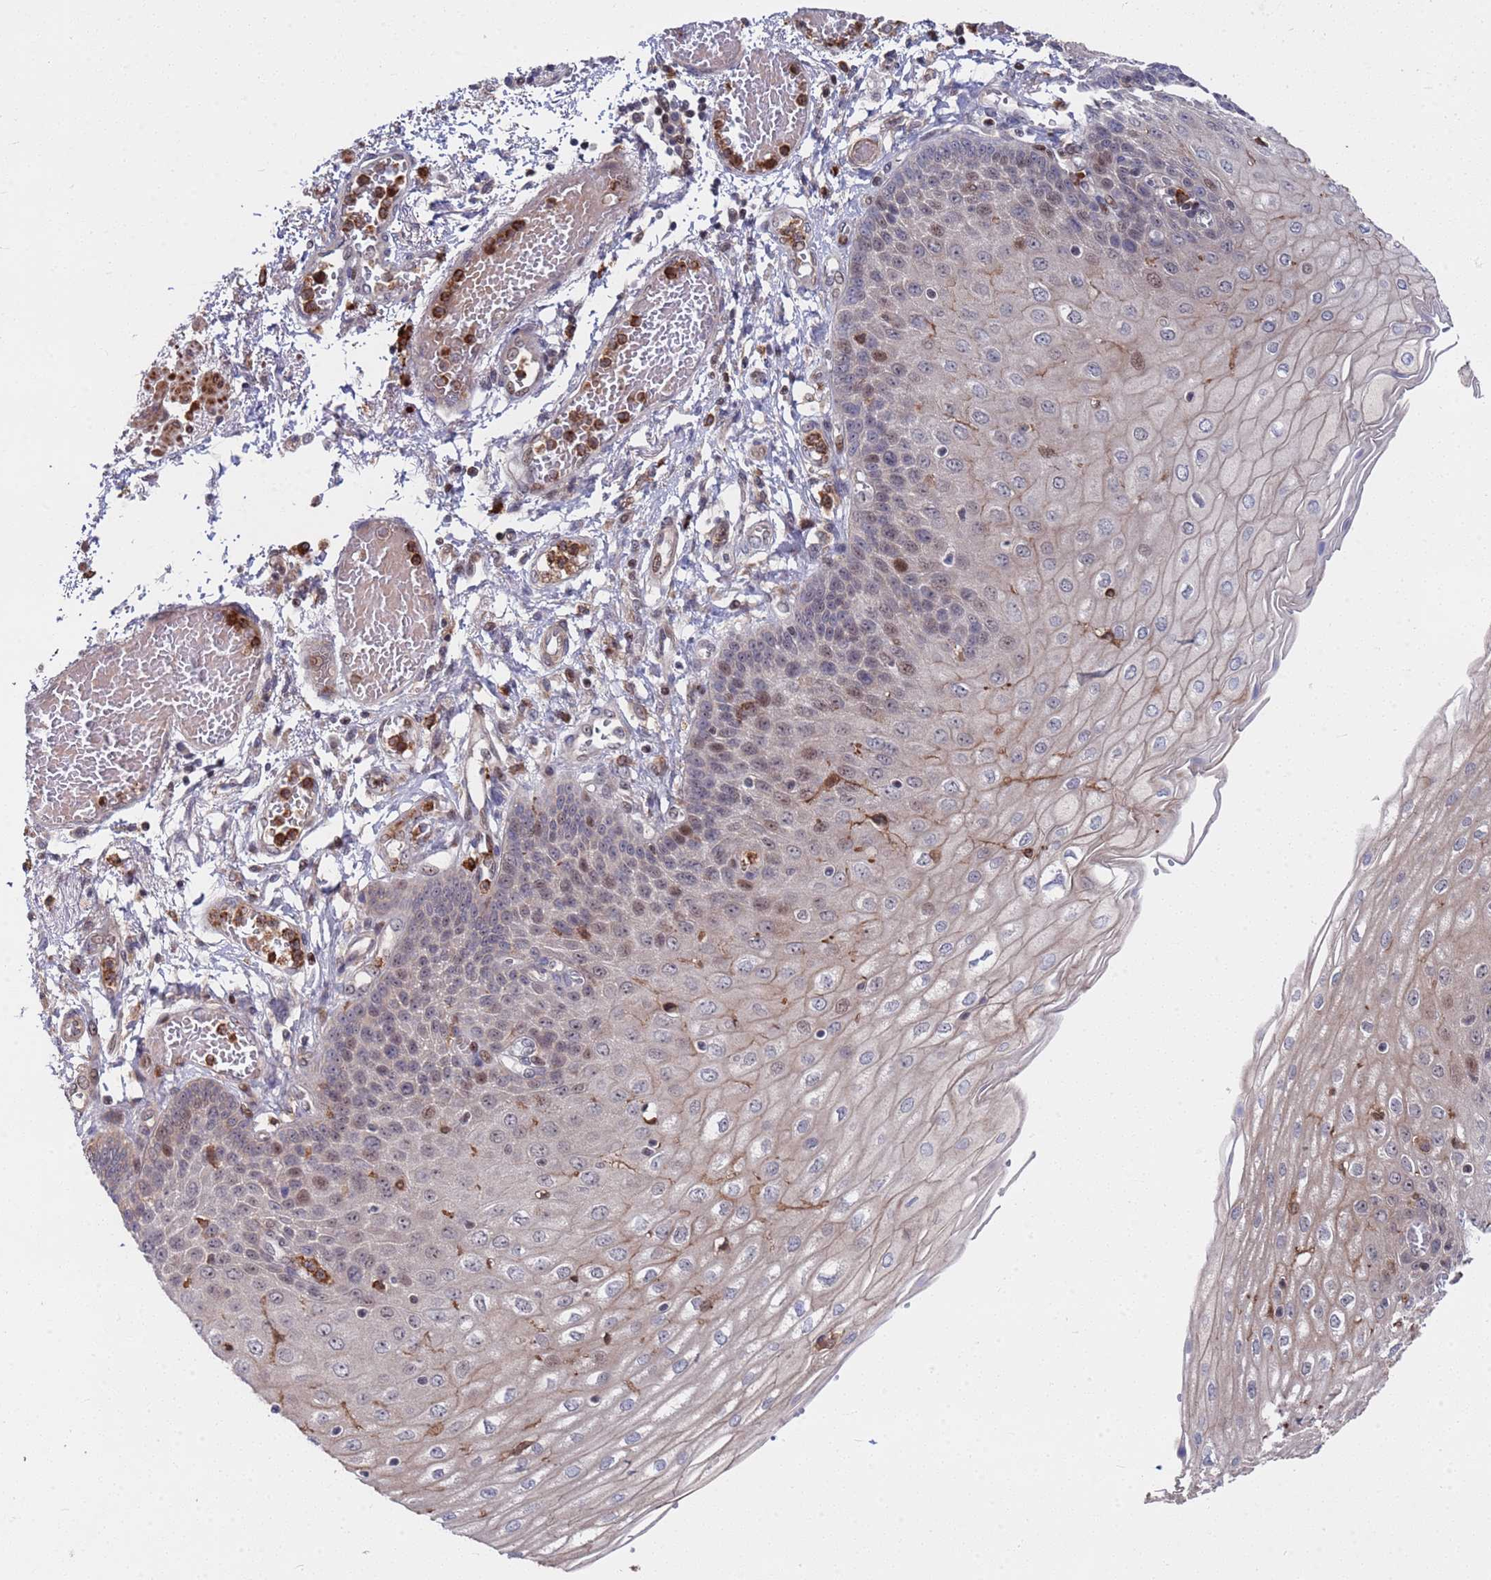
{"staining": {"intensity": "moderate", "quantity": "<25%", "location": "cytoplasmic/membranous"}, "tissue": "esophagus", "cell_type": "Squamous epithelial cells", "image_type": "normal", "snomed": [{"axis": "morphology", "description": "Normal tissue, NOS"}, {"axis": "topography", "description": "Esophagus"}], "caption": "Immunohistochemical staining of benign human esophagus displays low levels of moderate cytoplasmic/membranous positivity in about <25% of squamous epithelial cells. (brown staining indicates protein expression, while blue staining denotes nuclei).", "gene": "TMBIM6", "patient": {"sex": "male", "age": 81}}